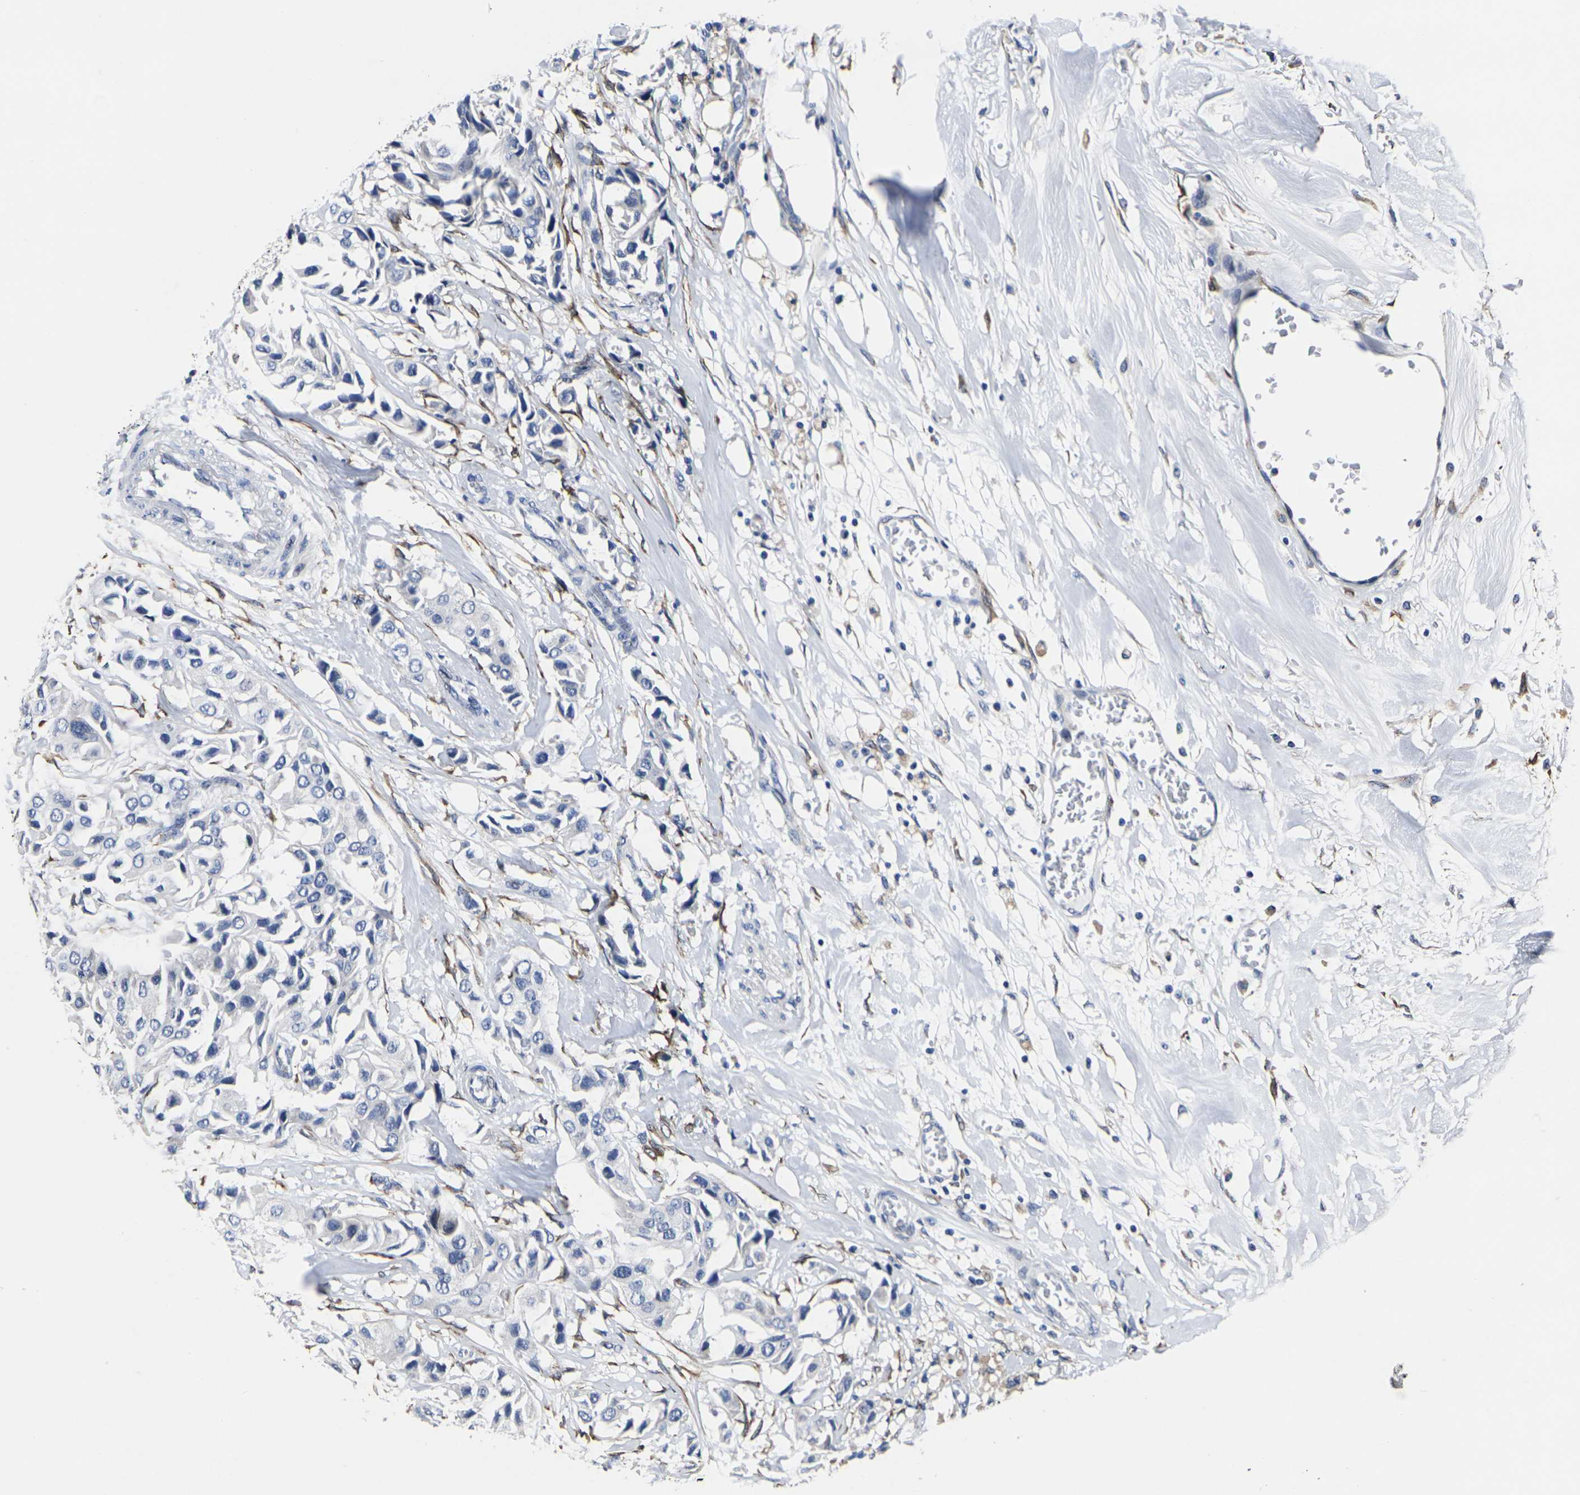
{"staining": {"intensity": "negative", "quantity": "none", "location": "none"}, "tissue": "breast cancer", "cell_type": "Tumor cells", "image_type": "cancer", "snomed": [{"axis": "morphology", "description": "Duct carcinoma"}, {"axis": "topography", "description": "Breast"}], "caption": "Immunohistochemistry photomicrograph of human invasive ductal carcinoma (breast) stained for a protein (brown), which displays no positivity in tumor cells. The staining is performed using DAB (3,3'-diaminobenzidine) brown chromogen with nuclei counter-stained in using hematoxylin.", "gene": "CYP2C8", "patient": {"sex": "female", "age": 80}}